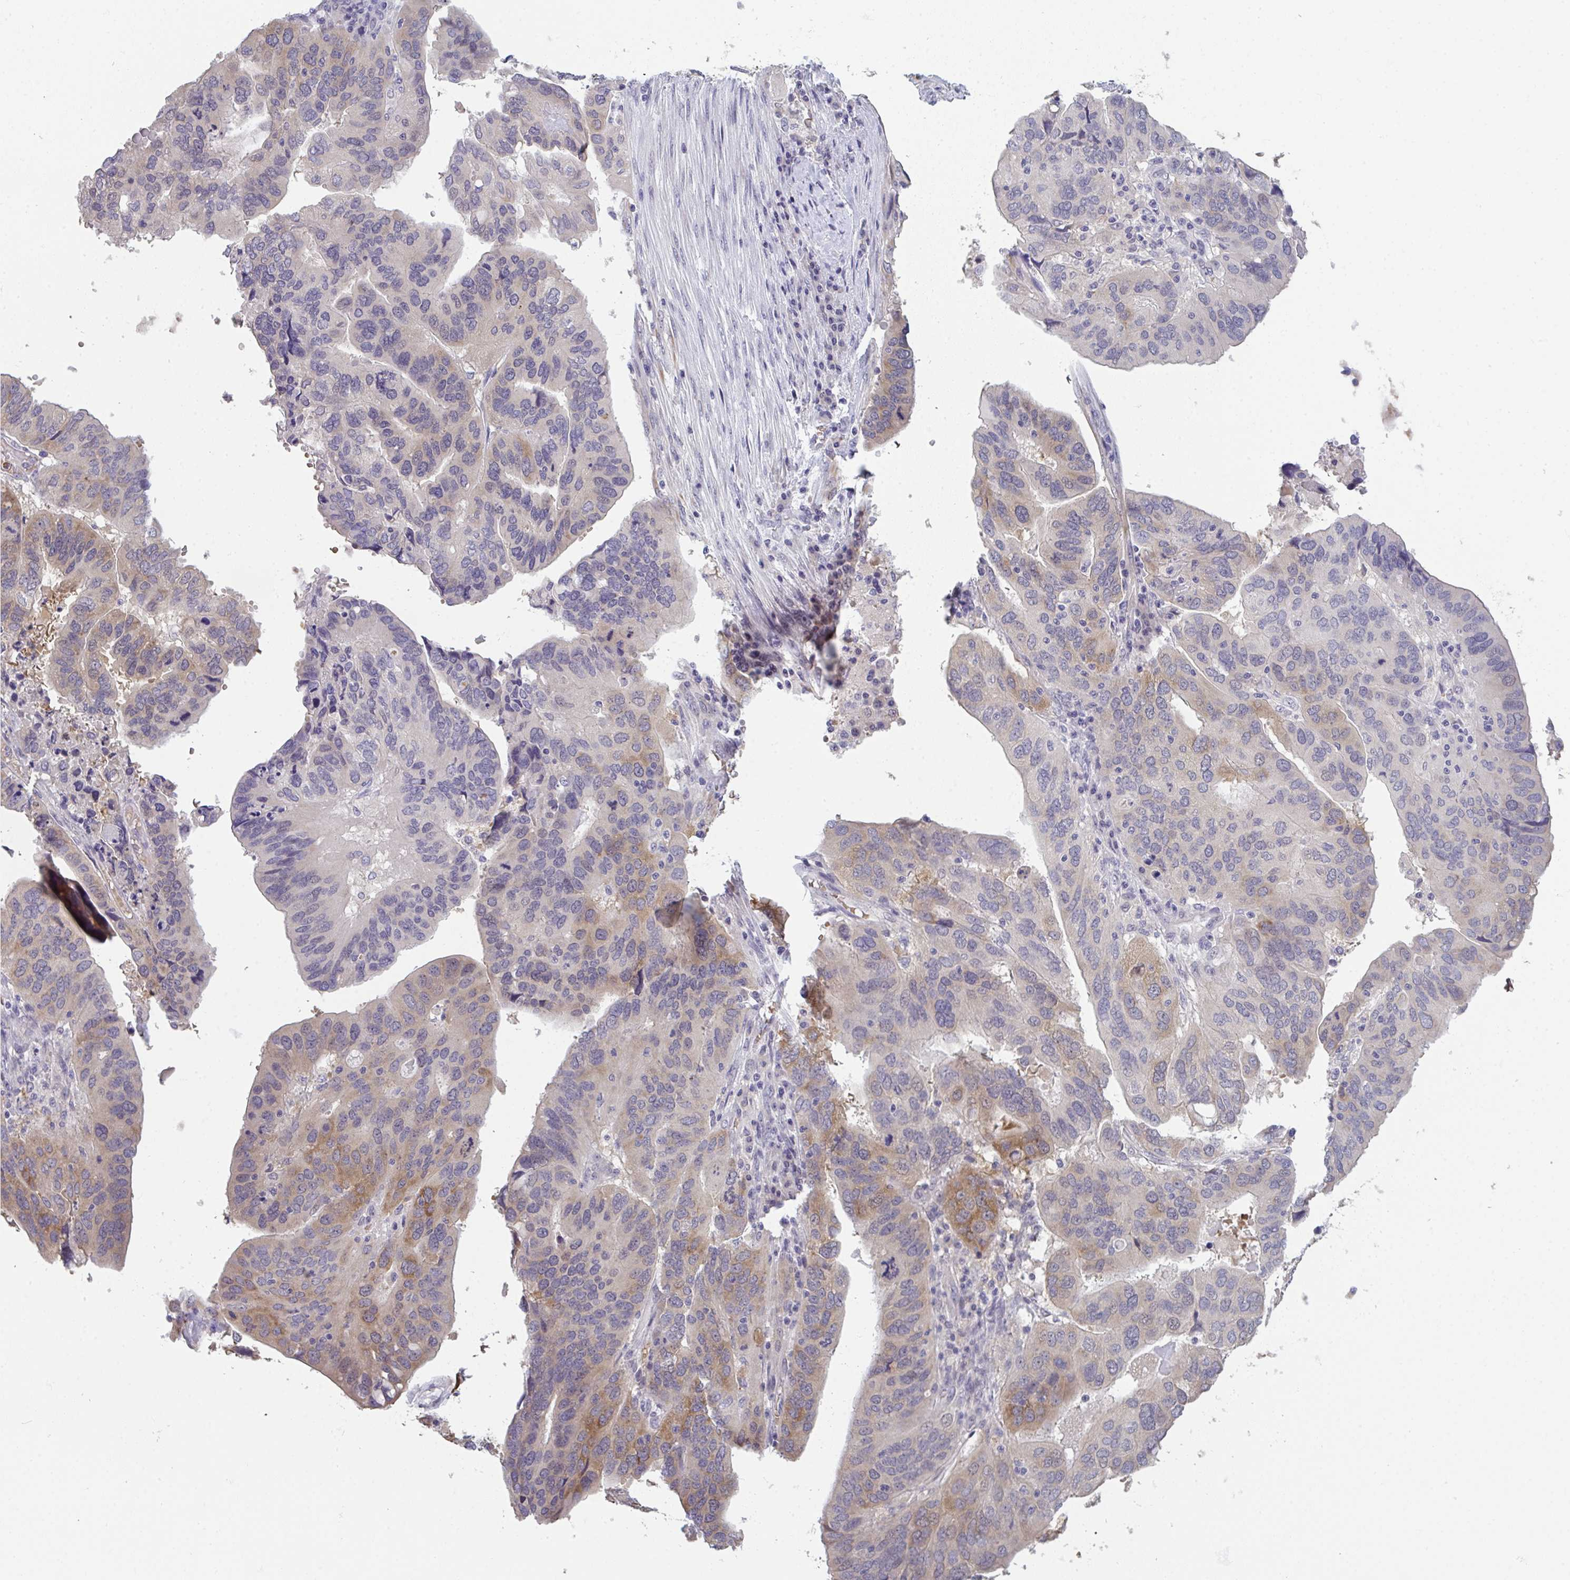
{"staining": {"intensity": "moderate", "quantity": "<25%", "location": "cytoplasmic/membranous"}, "tissue": "ovarian cancer", "cell_type": "Tumor cells", "image_type": "cancer", "snomed": [{"axis": "morphology", "description": "Cystadenocarcinoma, serous, NOS"}, {"axis": "topography", "description": "Ovary"}], "caption": "Immunohistochemical staining of ovarian cancer (serous cystadenocarcinoma) displays low levels of moderate cytoplasmic/membranous protein staining in about <25% of tumor cells.", "gene": "RIOK1", "patient": {"sex": "female", "age": 79}}